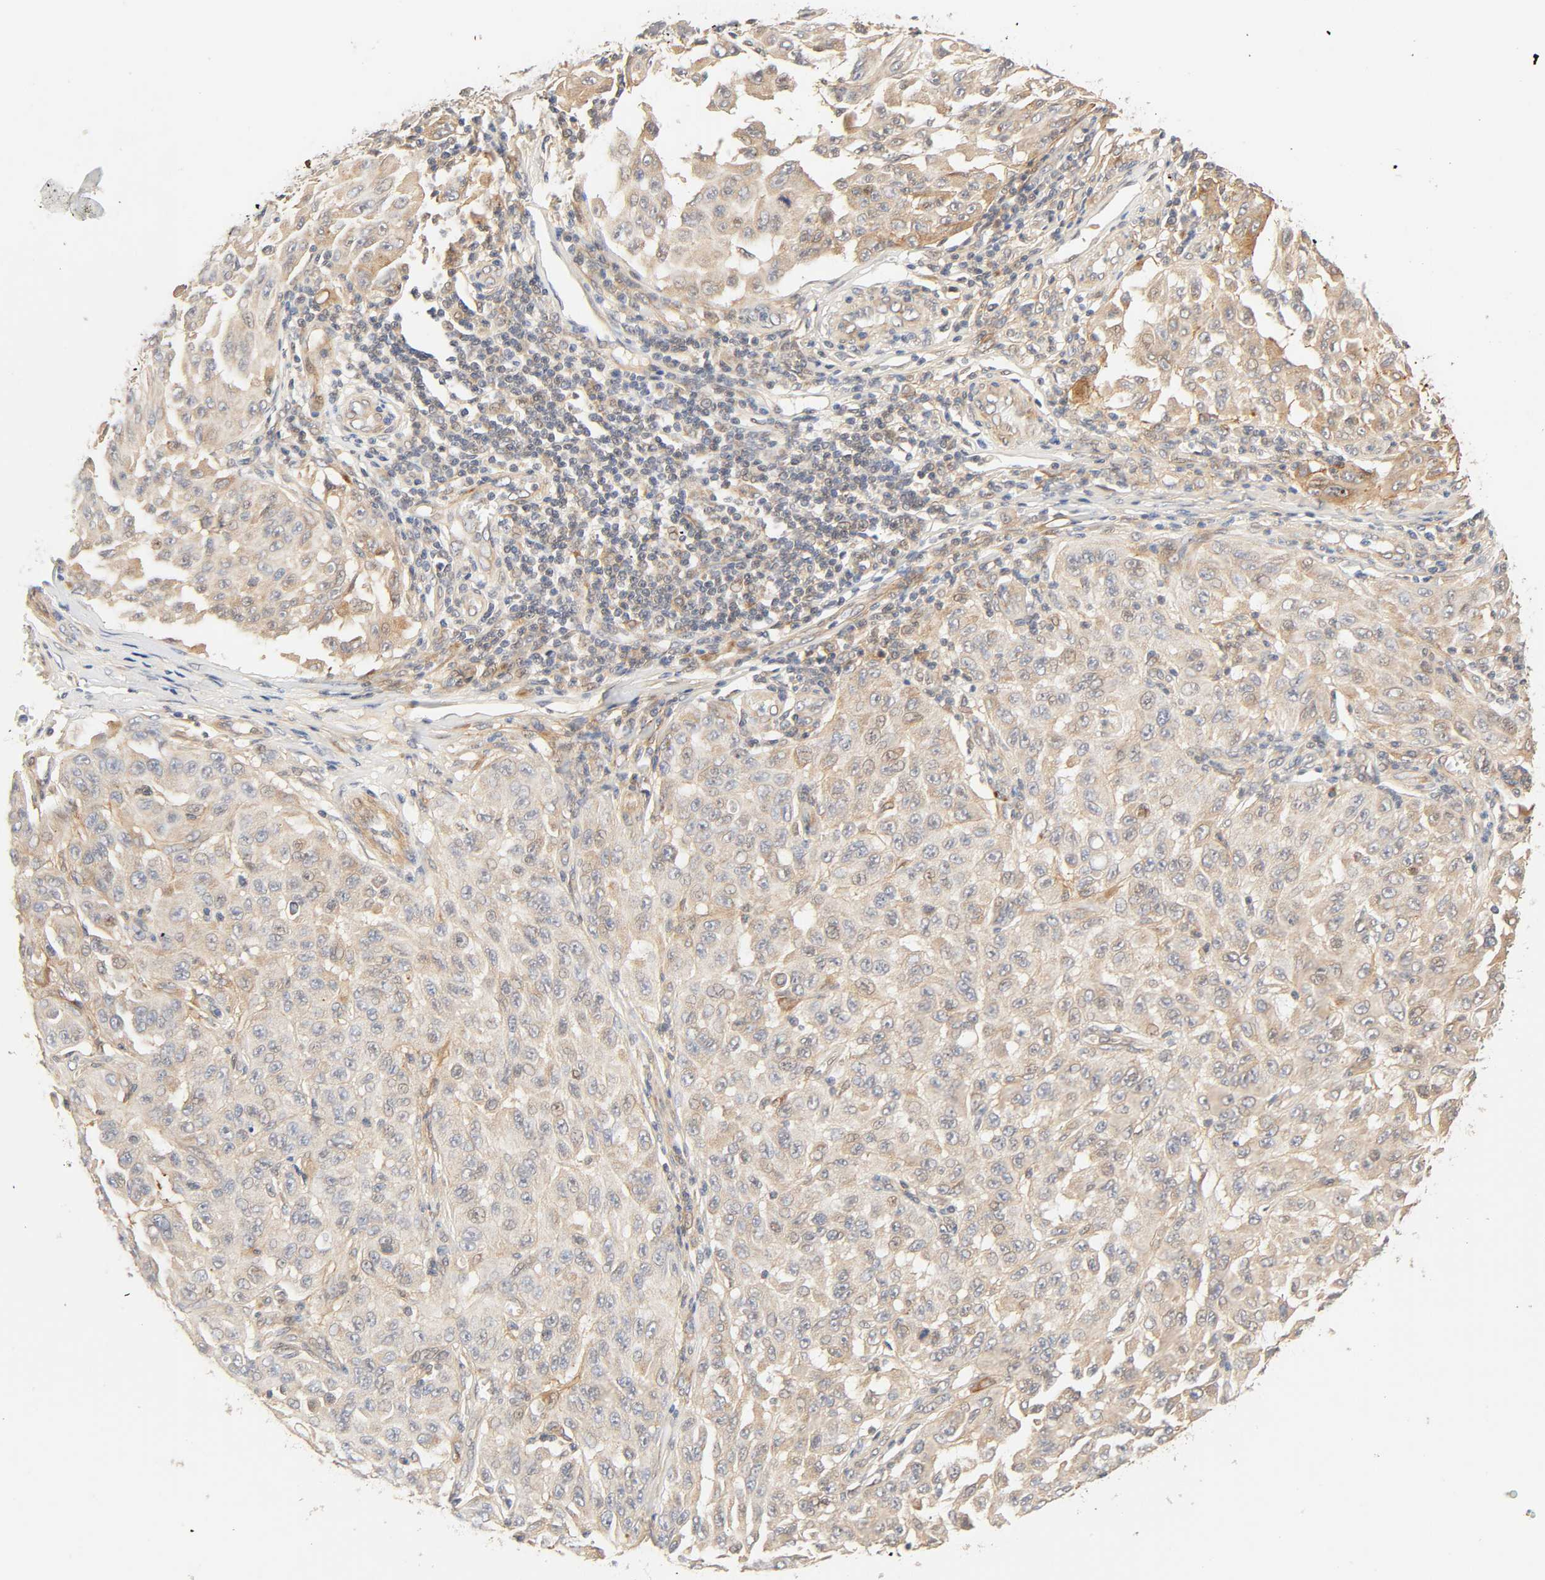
{"staining": {"intensity": "negative", "quantity": "none", "location": "none"}, "tissue": "melanoma", "cell_type": "Tumor cells", "image_type": "cancer", "snomed": [{"axis": "morphology", "description": "Malignant melanoma, NOS"}, {"axis": "topography", "description": "Skin"}], "caption": "DAB (3,3'-diaminobenzidine) immunohistochemical staining of malignant melanoma shows no significant expression in tumor cells. Nuclei are stained in blue.", "gene": "CACNA1G", "patient": {"sex": "male", "age": 30}}